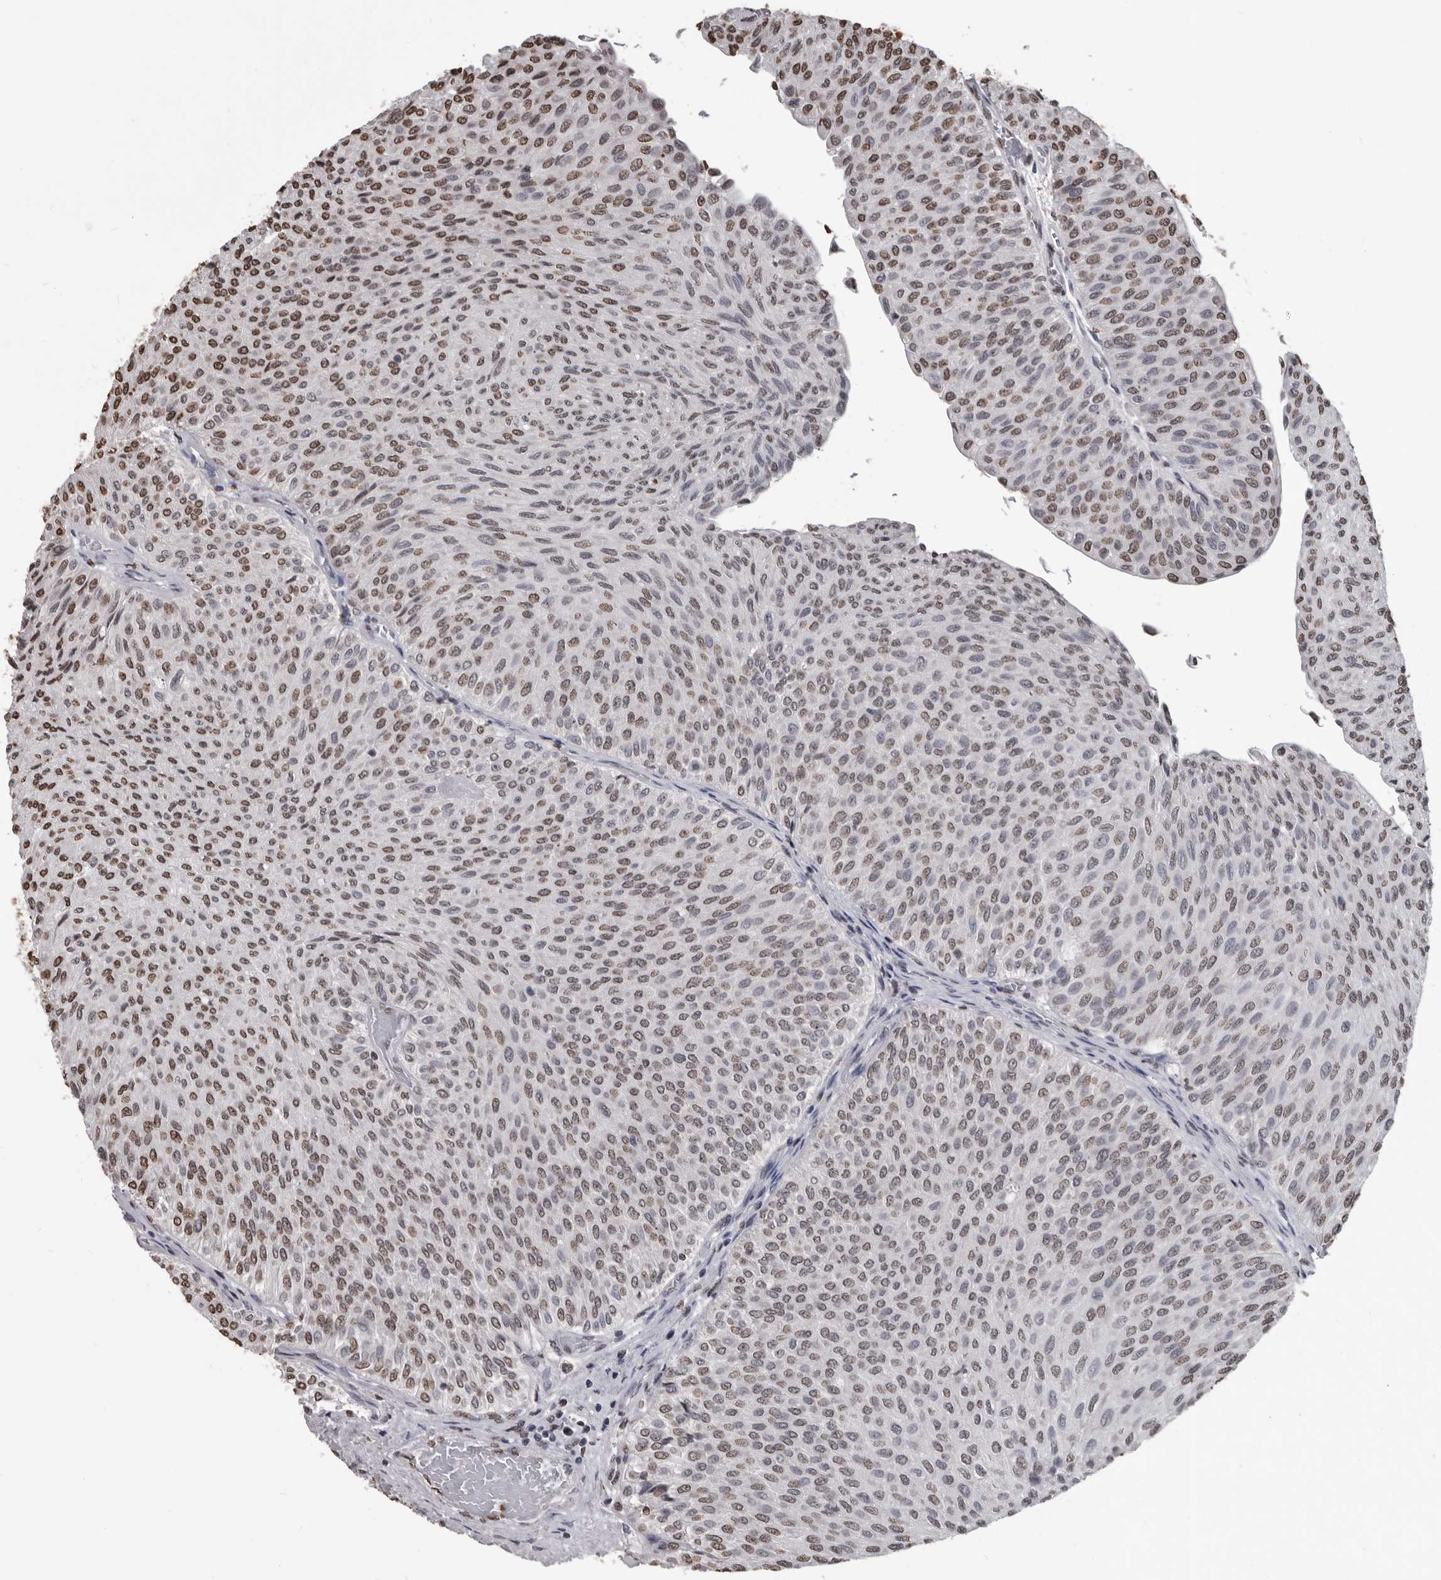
{"staining": {"intensity": "moderate", "quantity": ">75%", "location": "nuclear"}, "tissue": "urothelial cancer", "cell_type": "Tumor cells", "image_type": "cancer", "snomed": [{"axis": "morphology", "description": "Urothelial carcinoma, Low grade"}, {"axis": "topography", "description": "Urinary bladder"}], "caption": "Low-grade urothelial carcinoma stained with DAB (3,3'-diaminobenzidine) immunohistochemistry shows medium levels of moderate nuclear positivity in approximately >75% of tumor cells. The protein is stained brown, and the nuclei are stained in blue (DAB IHC with brightfield microscopy, high magnification).", "gene": "AHR", "patient": {"sex": "male", "age": 78}}